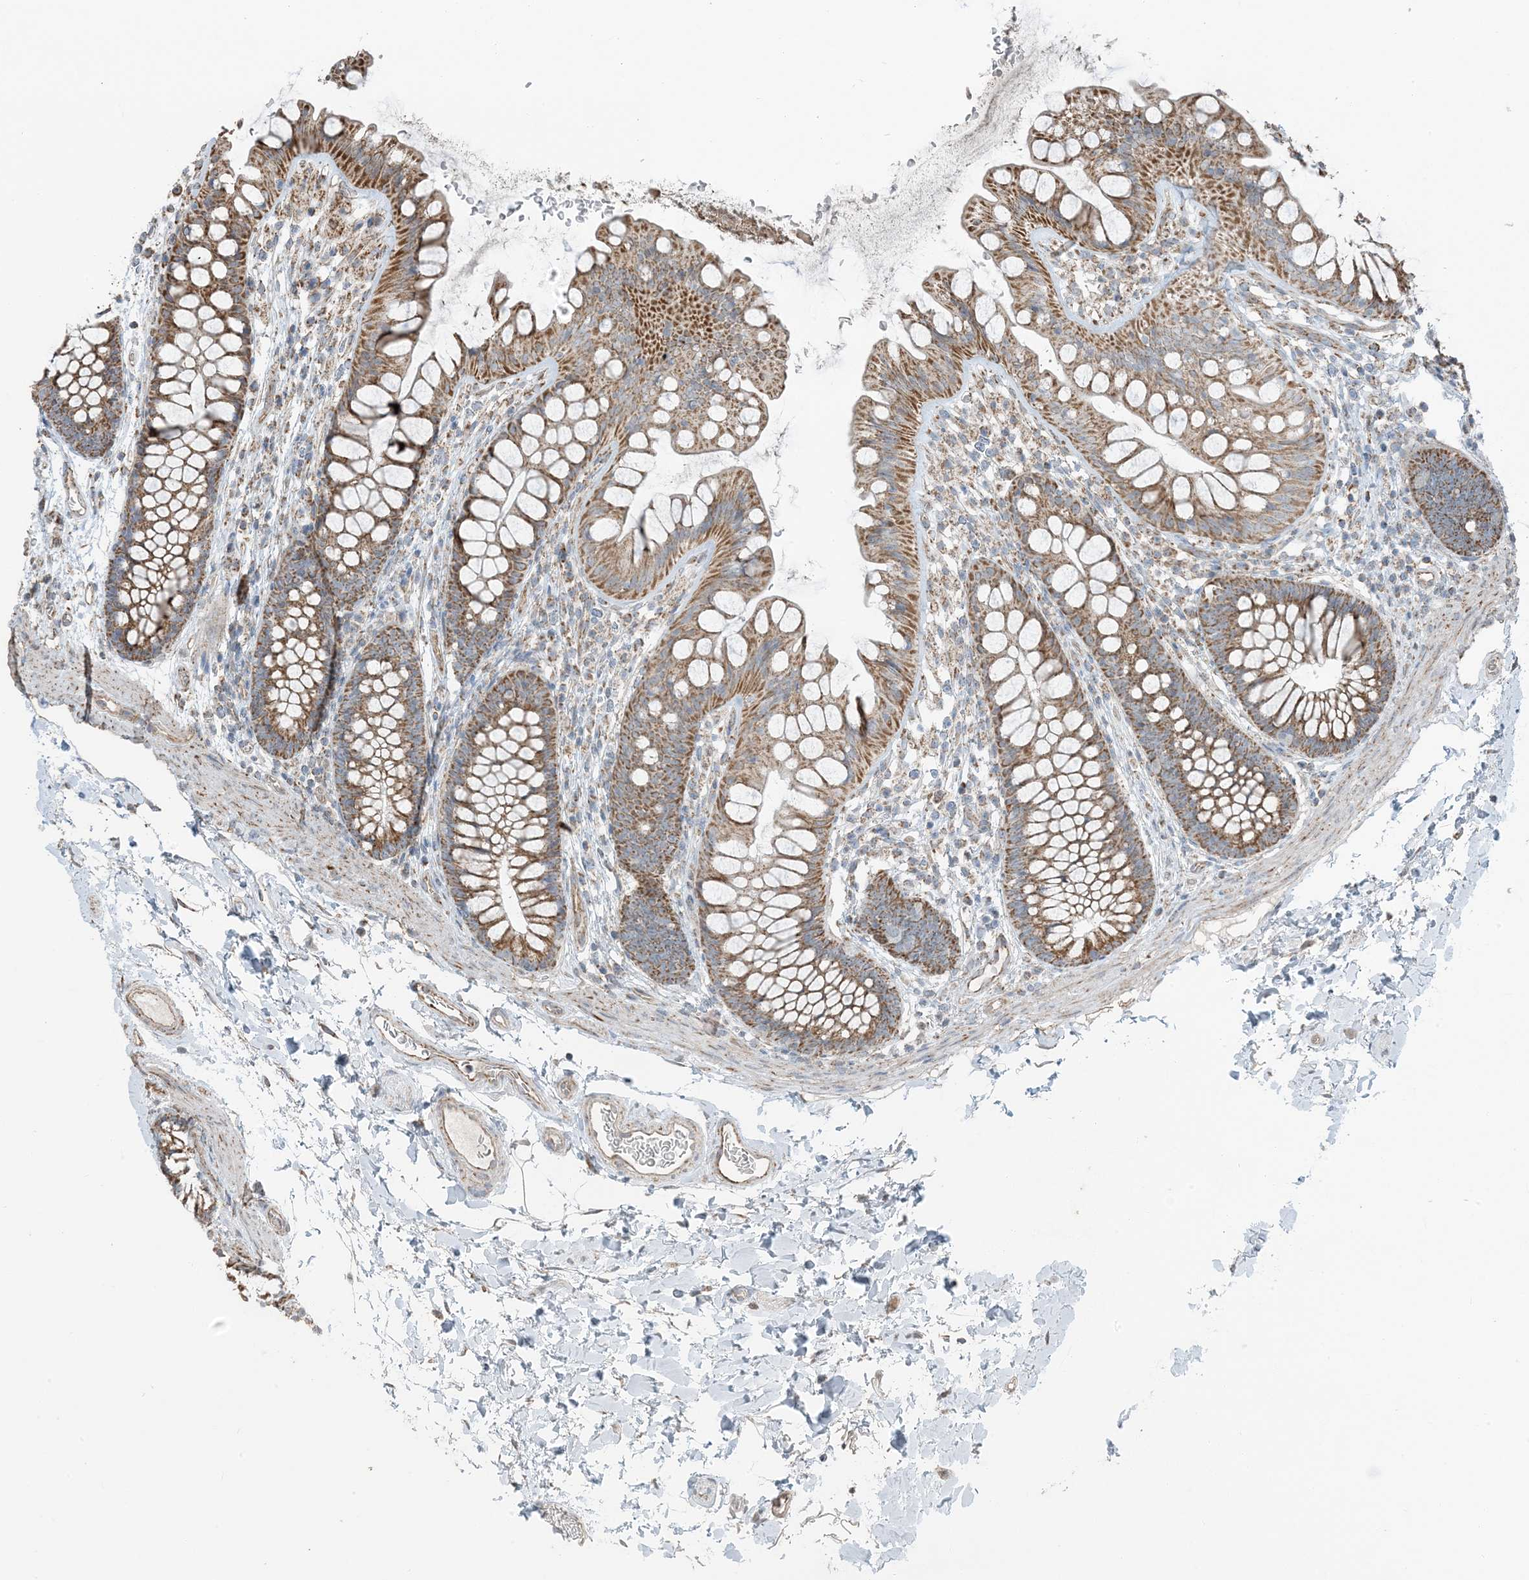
{"staining": {"intensity": "moderate", "quantity": ">75%", "location": "cytoplasmic/membranous"}, "tissue": "colon", "cell_type": "Endothelial cells", "image_type": "normal", "snomed": [{"axis": "morphology", "description": "Normal tissue, NOS"}, {"axis": "topography", "description": "Colon"}], "caption": "Immunohistochemical staining of benign colon demonstrates medium levels of moderate cytoplasmic/membranous positivity in approximately >75% of endothelial cells.", "gene": "PILRB", "patient": {"sex": "female", "age": 62}}